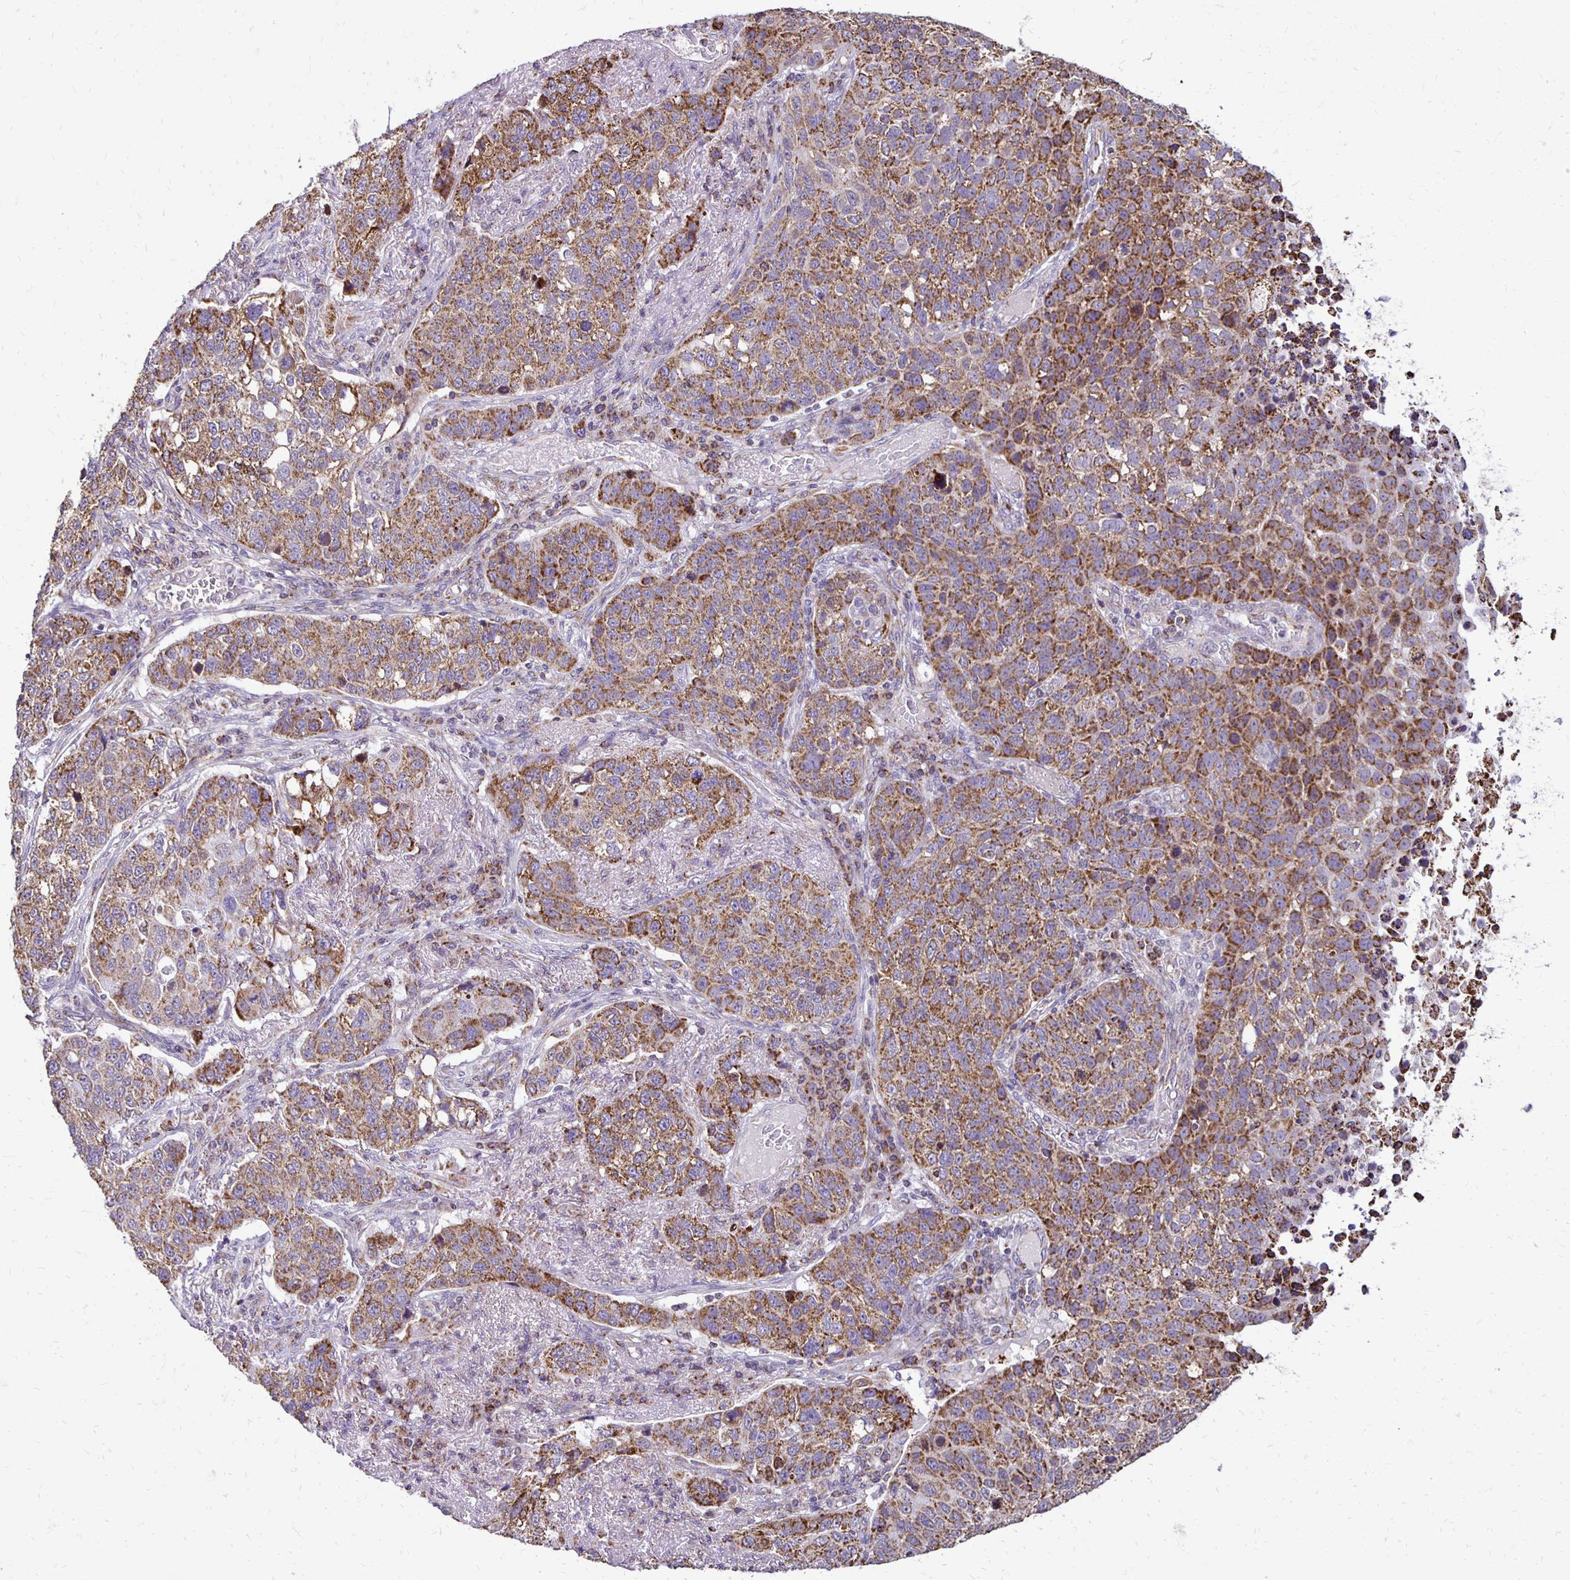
{"staining": {"intensity": "moderate", "quantity": ">75%", "location": "cytoplasmic/membranous"}, "tissue": "lung cancer", "cell_type": "Tumor cells", "image_type": "cancer", "snomed": [{"axis": "morphology", "description": "Squamous cell carcinoma, NOS"}, {"axis": "topography", "description": "Lymph node"}, {"axis": "topography", "description": "Lung"}], "caption": "A high-resolution histopathology image shows IHC staining of lung squamous cell carcinoma, which exhibits moderate cytoplasmic/membranous positivity in approximately >75% of tumor cells. (IHC, brightfield microscopy, high magnification).", "gene": "IER3", "patient": {"sex": "male", "age": 61}}